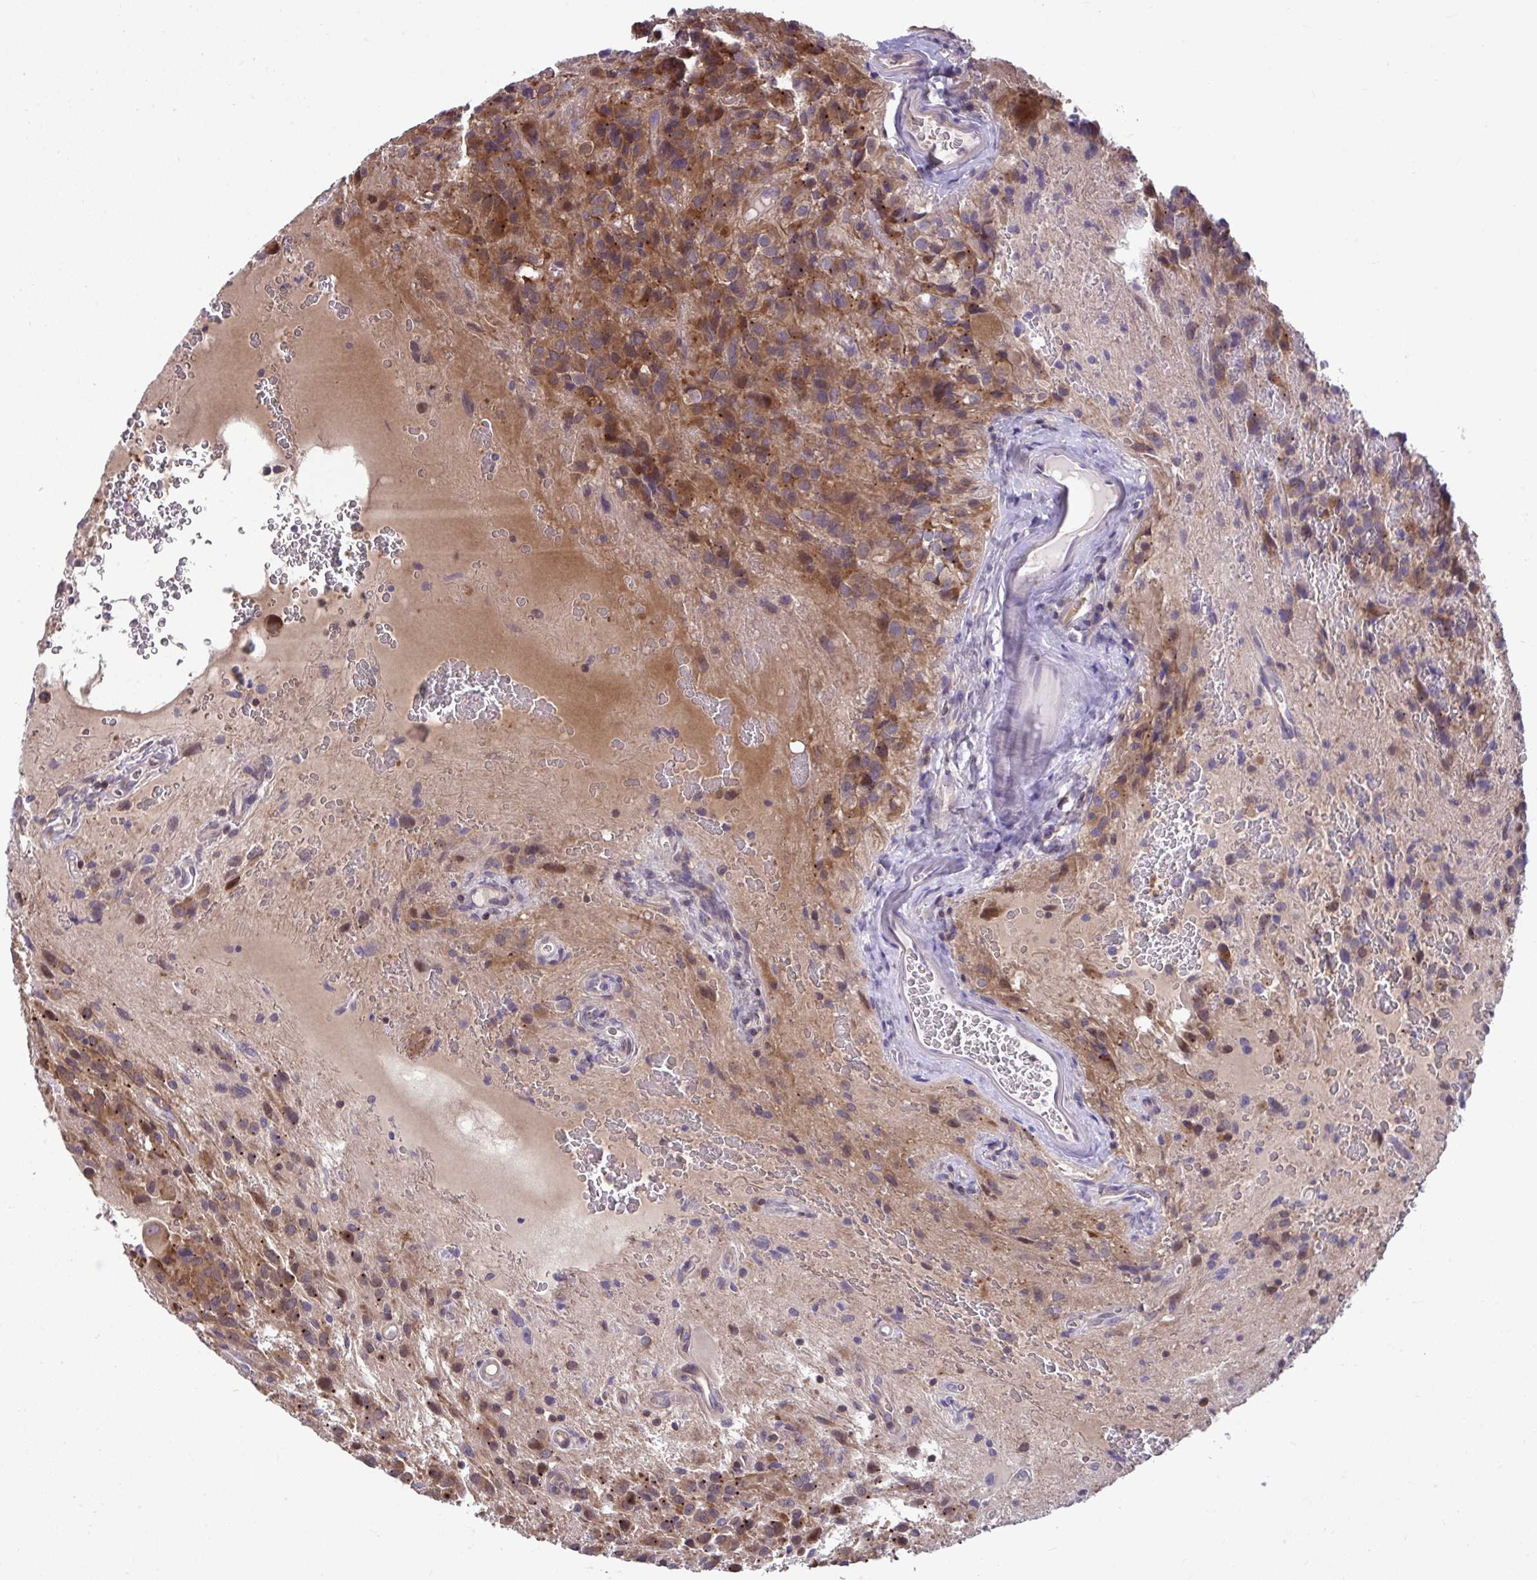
{"staining": {"intensity": "moderate", "quantity": ">75%", "location": "cytoplasmic/membranous"}, "tissue": "glioma", "cell_type": "Tumor cells", "image_type": "cancer", "snomed": [{"axis": "morphology", "description": "Glioma, malignant, Low grade"}, {"axis": "topography", "description": "Brain"}], "caption": "IHC of glioma displays medium levels of moderate cytoplasmic/membranous expression in approximately >75% of tumor cells. (IHC, brightfield microscopy, high magnification).", "gene": "PCDHB7", "patient": {"sex": "male", "age": 56}}